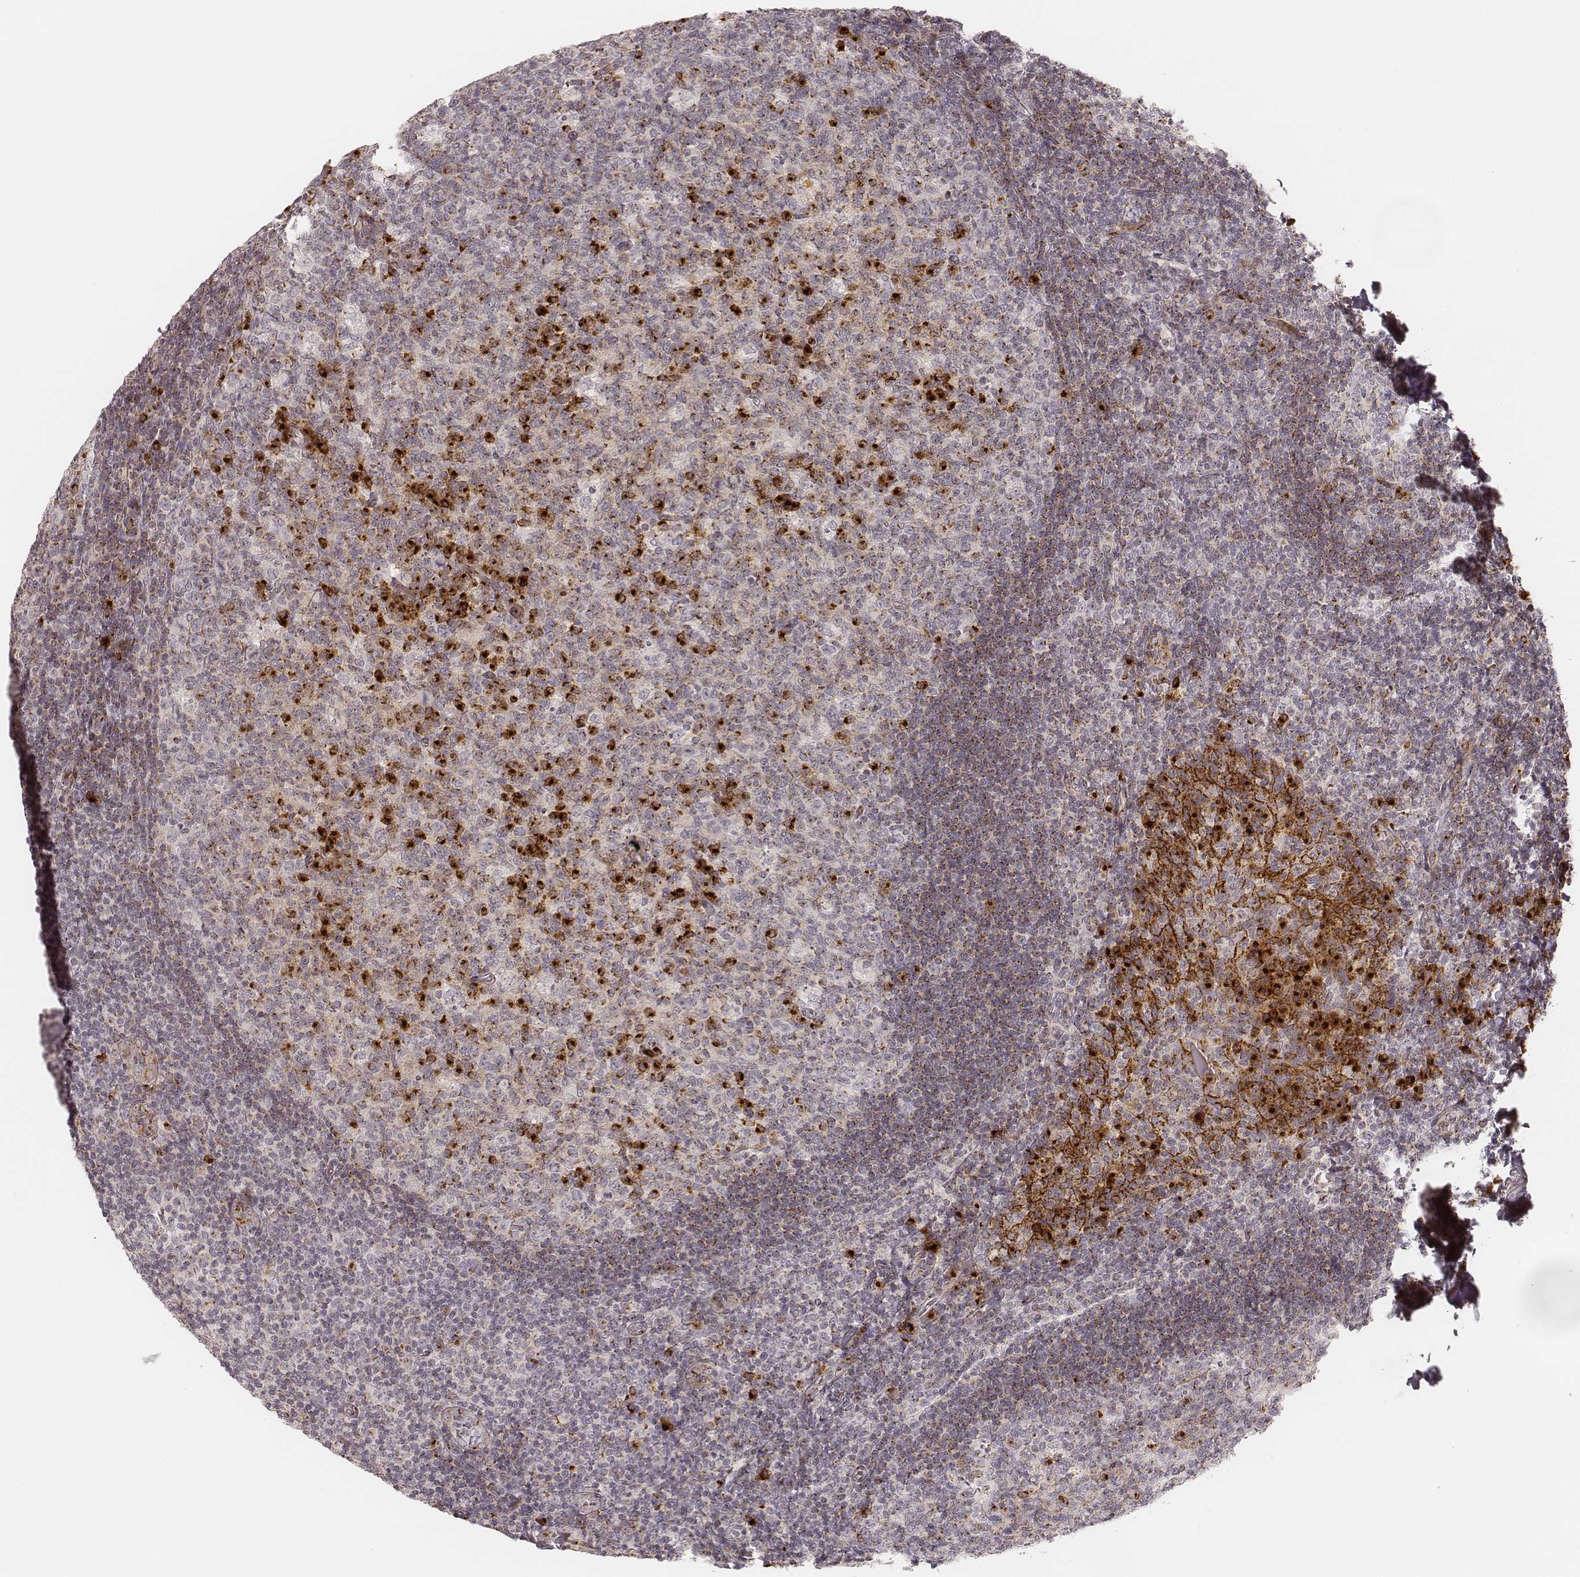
{"staining": {"intensity": "strong", "quantity": "<25%", "location": "cytoplasmic/membranous"}, "tissue": "tonsil", "cell_type": "Germinal center cells", "image_type": "normal", "snomed": [{"axis": "morphology", "description": "Normal tissue, NOS"}, {"axis": "topography", "description": "Tonsil"}], "caption": "Germinal center cells demonstrate strong cytoplasmic/membranous expression in about <25% of cells in normal tonsil.", "gene": "GORASP2", "patient": {"sex": "male", "age": 17}}